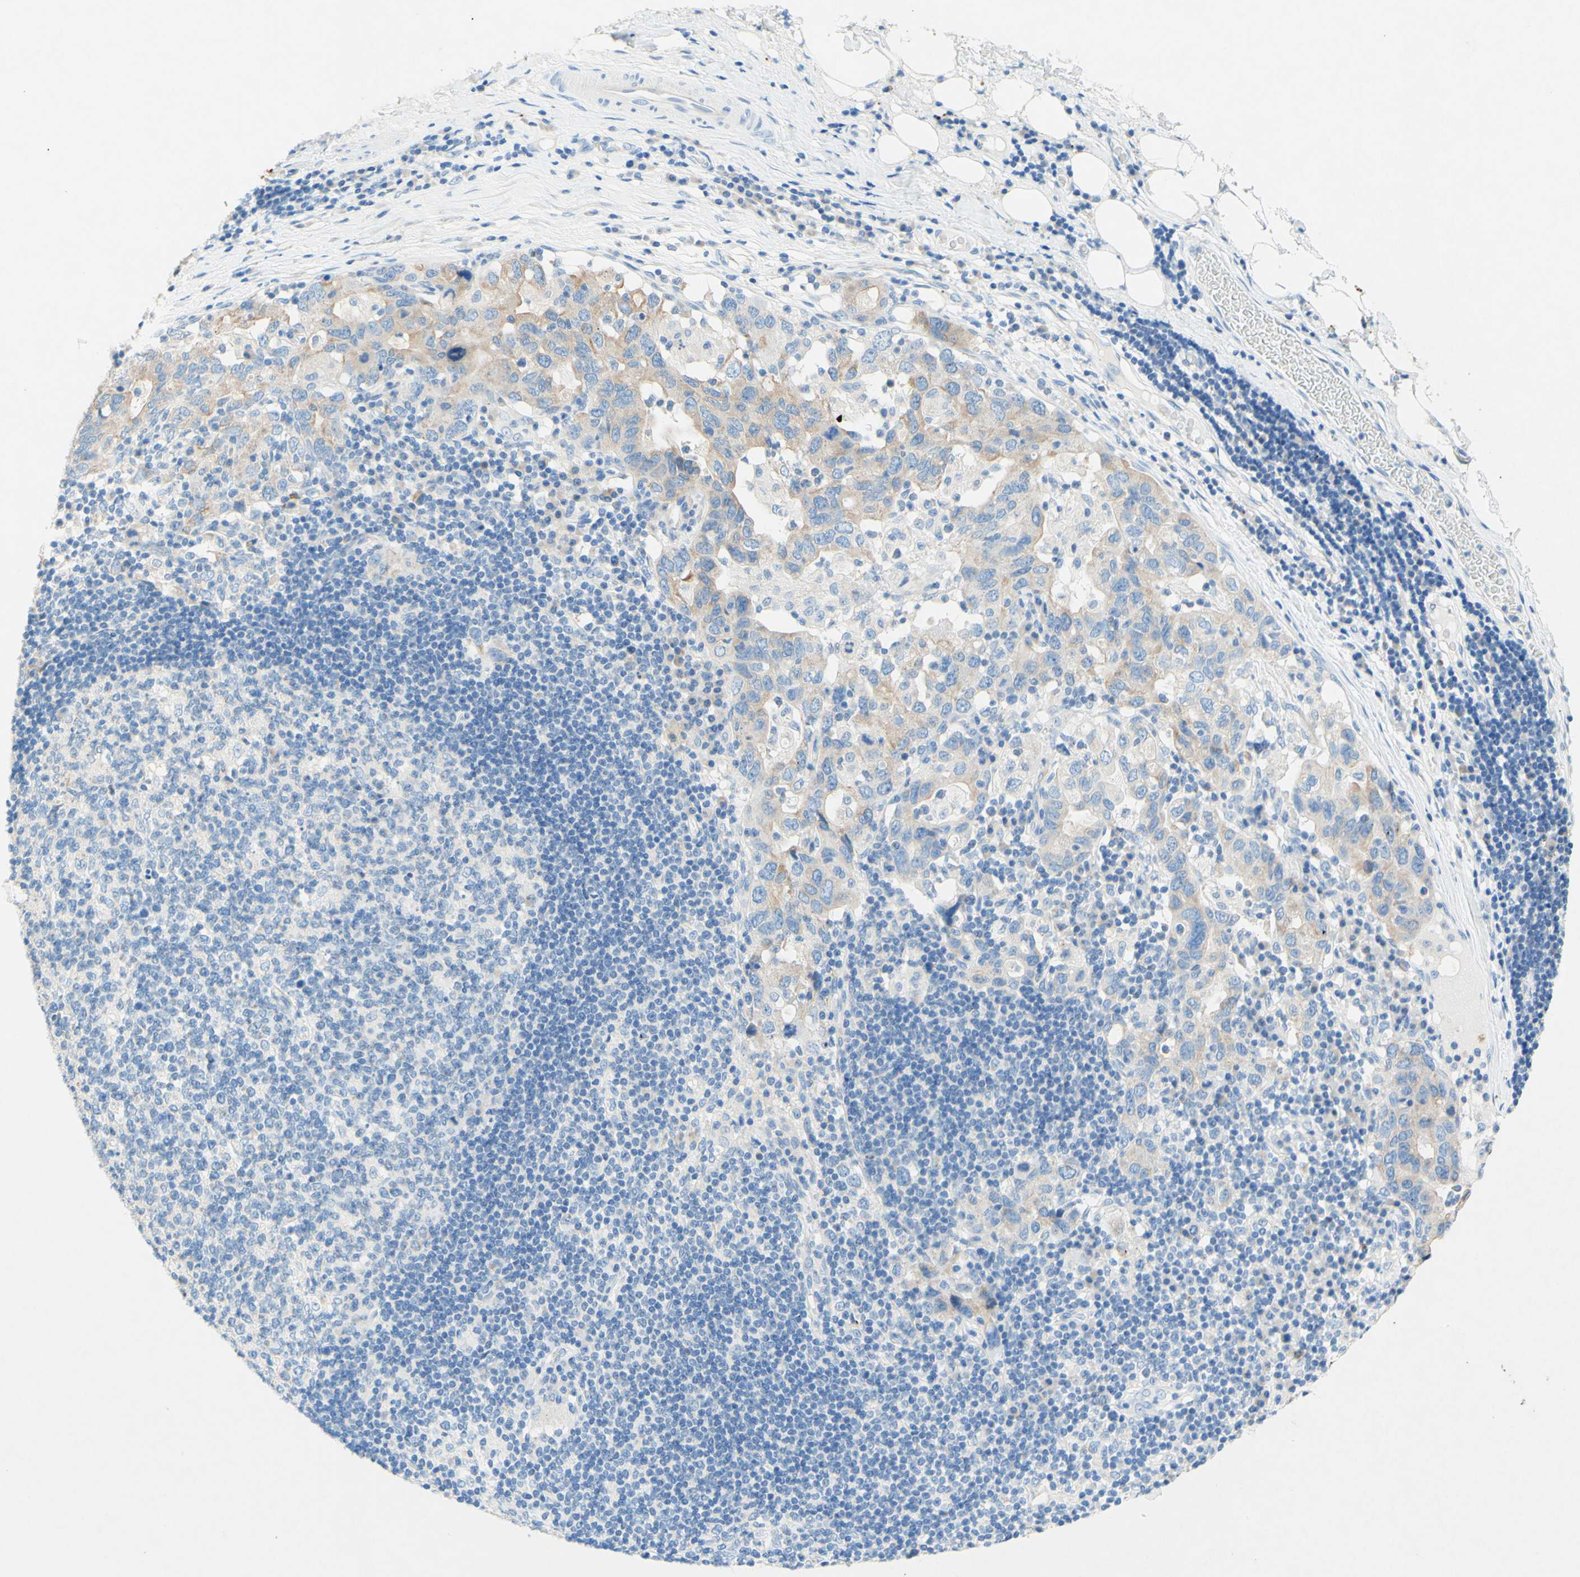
{"staining": {"intensity": "negative", "quantity": "none", "location": "none"}, "tissue": "adipose tissue", "cell_type": "Adipocytes", "image_type": "normal", "snomed": [{"axis": "morphology", "description": "Normal tissue, NOS"}, {"axis": "morphology", "description": "Adenocarcinoma, NOS"}, {"axis": "topography", "description": "Esophagus"}], "caption": "Immunohistochemistry photomicrograph of benign adipose tissue: adipose tissue stained with DAB displays no significant protein expression in adipocytes.", "gene": "SLC46A1", "patient": {"sex": "male", "age": 62}}